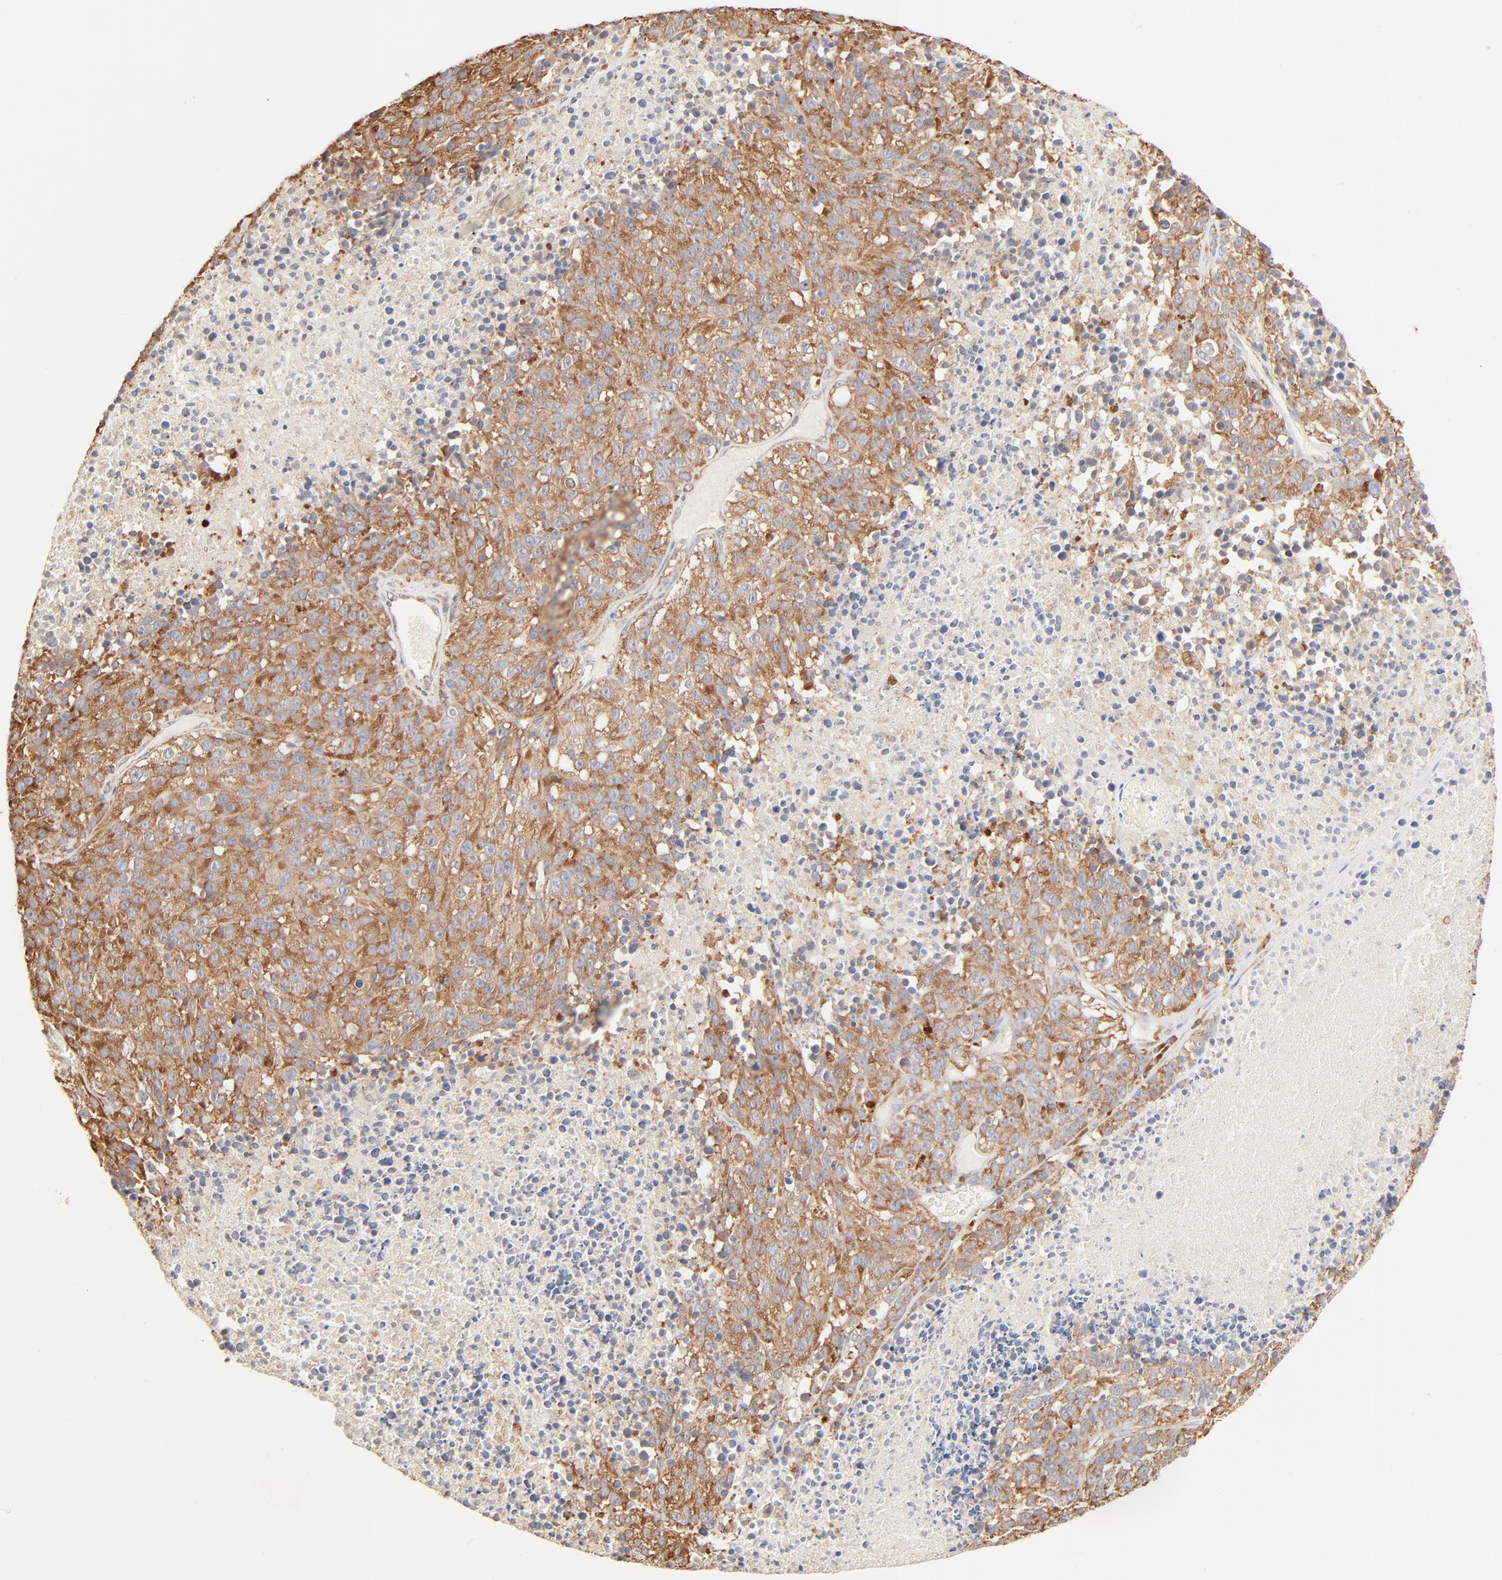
{"staining": {"intensity": "moderate", "quantity": ">75%", "location": "cytoplasmic/membranous"}, "tissue": "melanoma", "cell_type": "Tumor cells", "image_type": "cancer", "snomed": [{"axis": "morphology", "description": "Malignant melanoma, Metastatic site"}, {"axis": "topography", "description": "Cerebral cortex"}], "caption": "Malignant melanoma (metastatic site) was stained to show a protein in brown. There is medium levels of moderate cytoplasmic/membranous expression in about >75% of tumor cells.", "gene": "RPS20", "patient": {"sex": "female", "age": 52}}